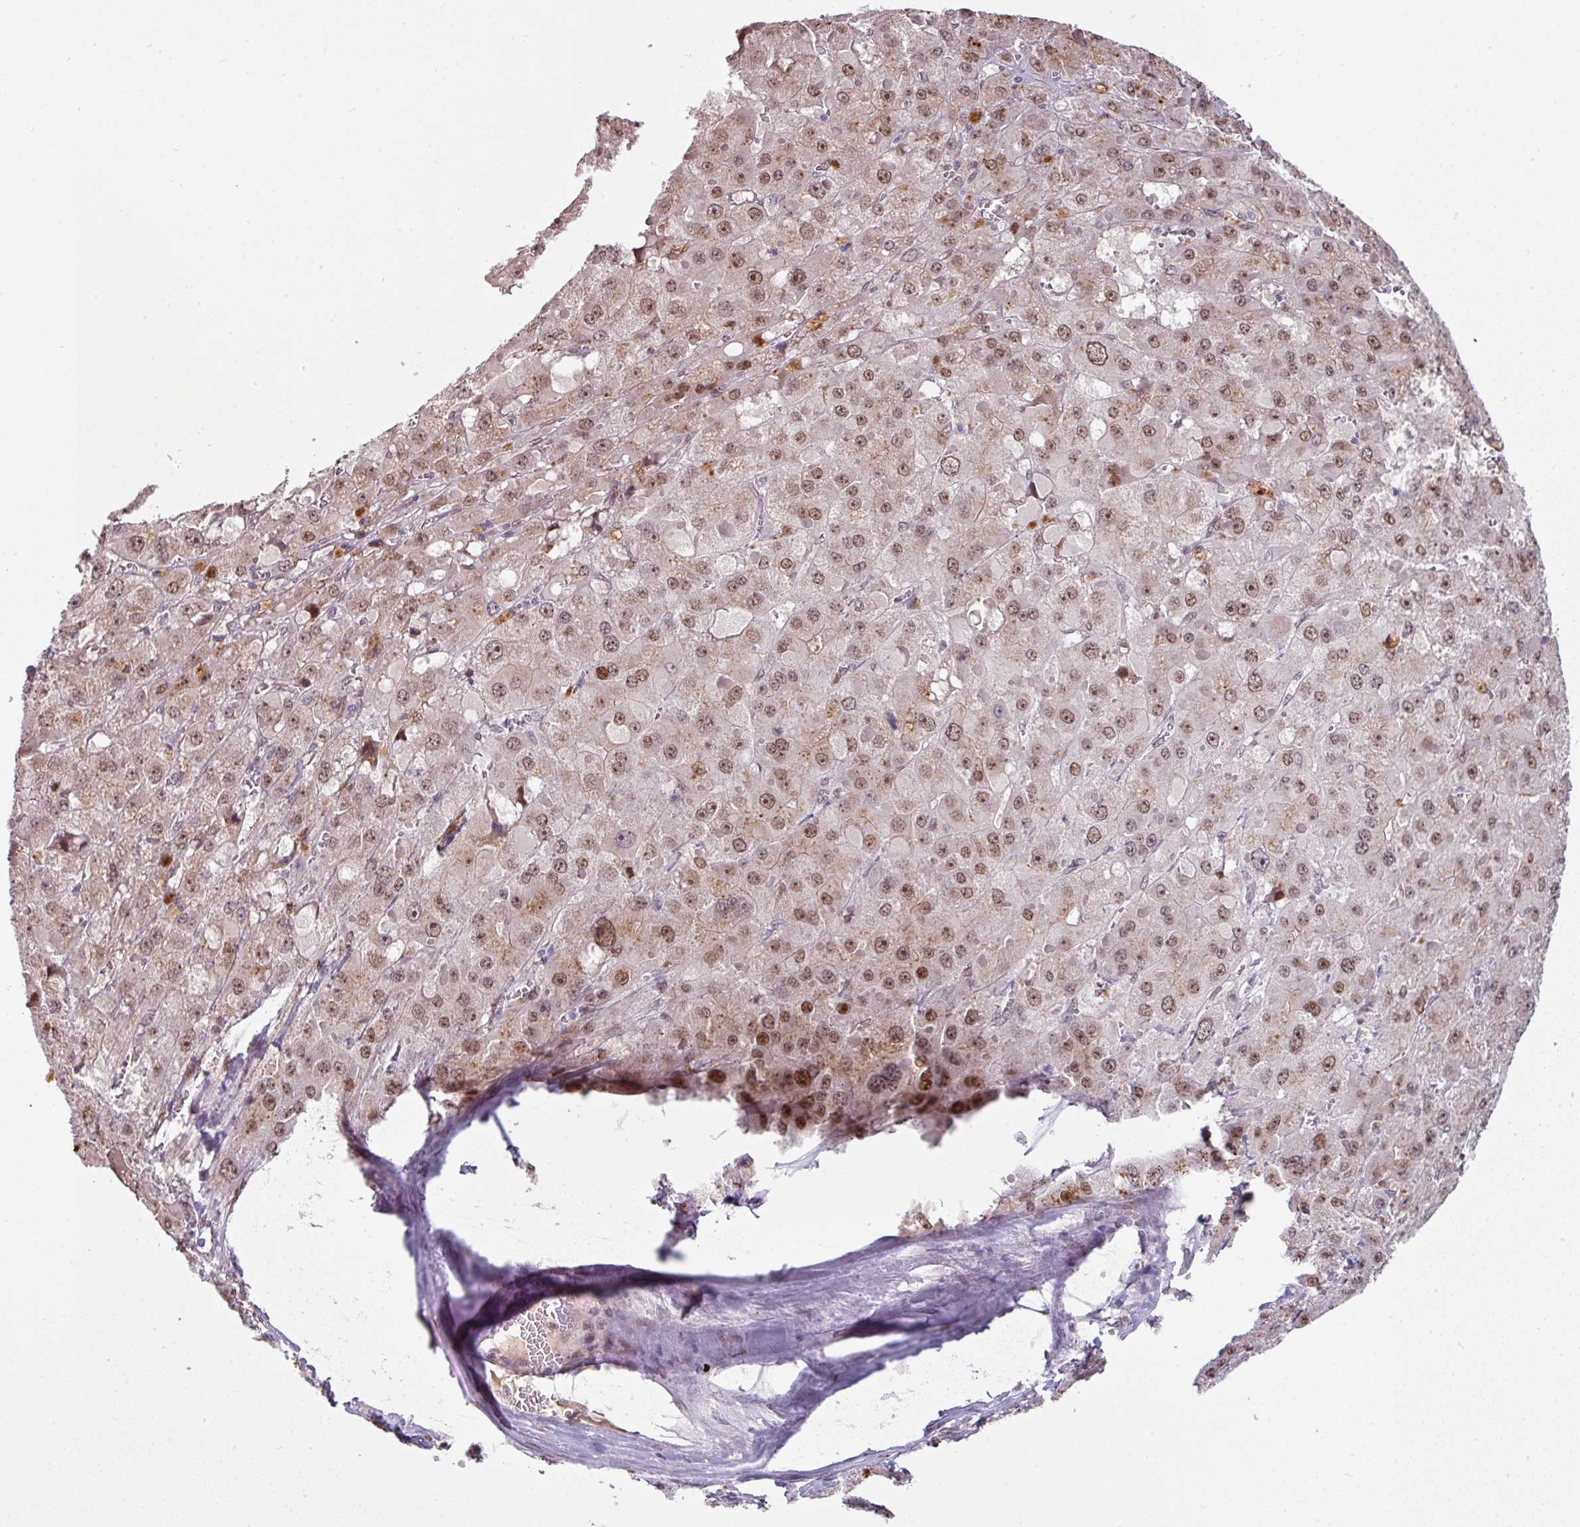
{"staining": {"intensity": "moderate", "quantity": ">75%", "location": "cytoplasmic/membranous,nuclear"}, "tissue": "liver cancer", "cell_type": "Tumor cells", "image_type": "cancer", "snomed": [{"axis": "morphology", "description": "Carcinoma, Hepatocellular, NOS"}, {"axis": "topography", "description": "Liver"}], "caption": "An immunohistochemistry image of neoplastic tissue is shown. Protein staining in brown highlights moderate cytoplasmic/membranous and nuclear positivity in hepatocellular carcinoma (liver) within tumor cells. (Stains: DAB in brown, nuclei in blue, Microscopy: brightfield microscopy at high magnification).", "gene": "SWSAP1", "patient": {"sex": "female", "age": 73}}